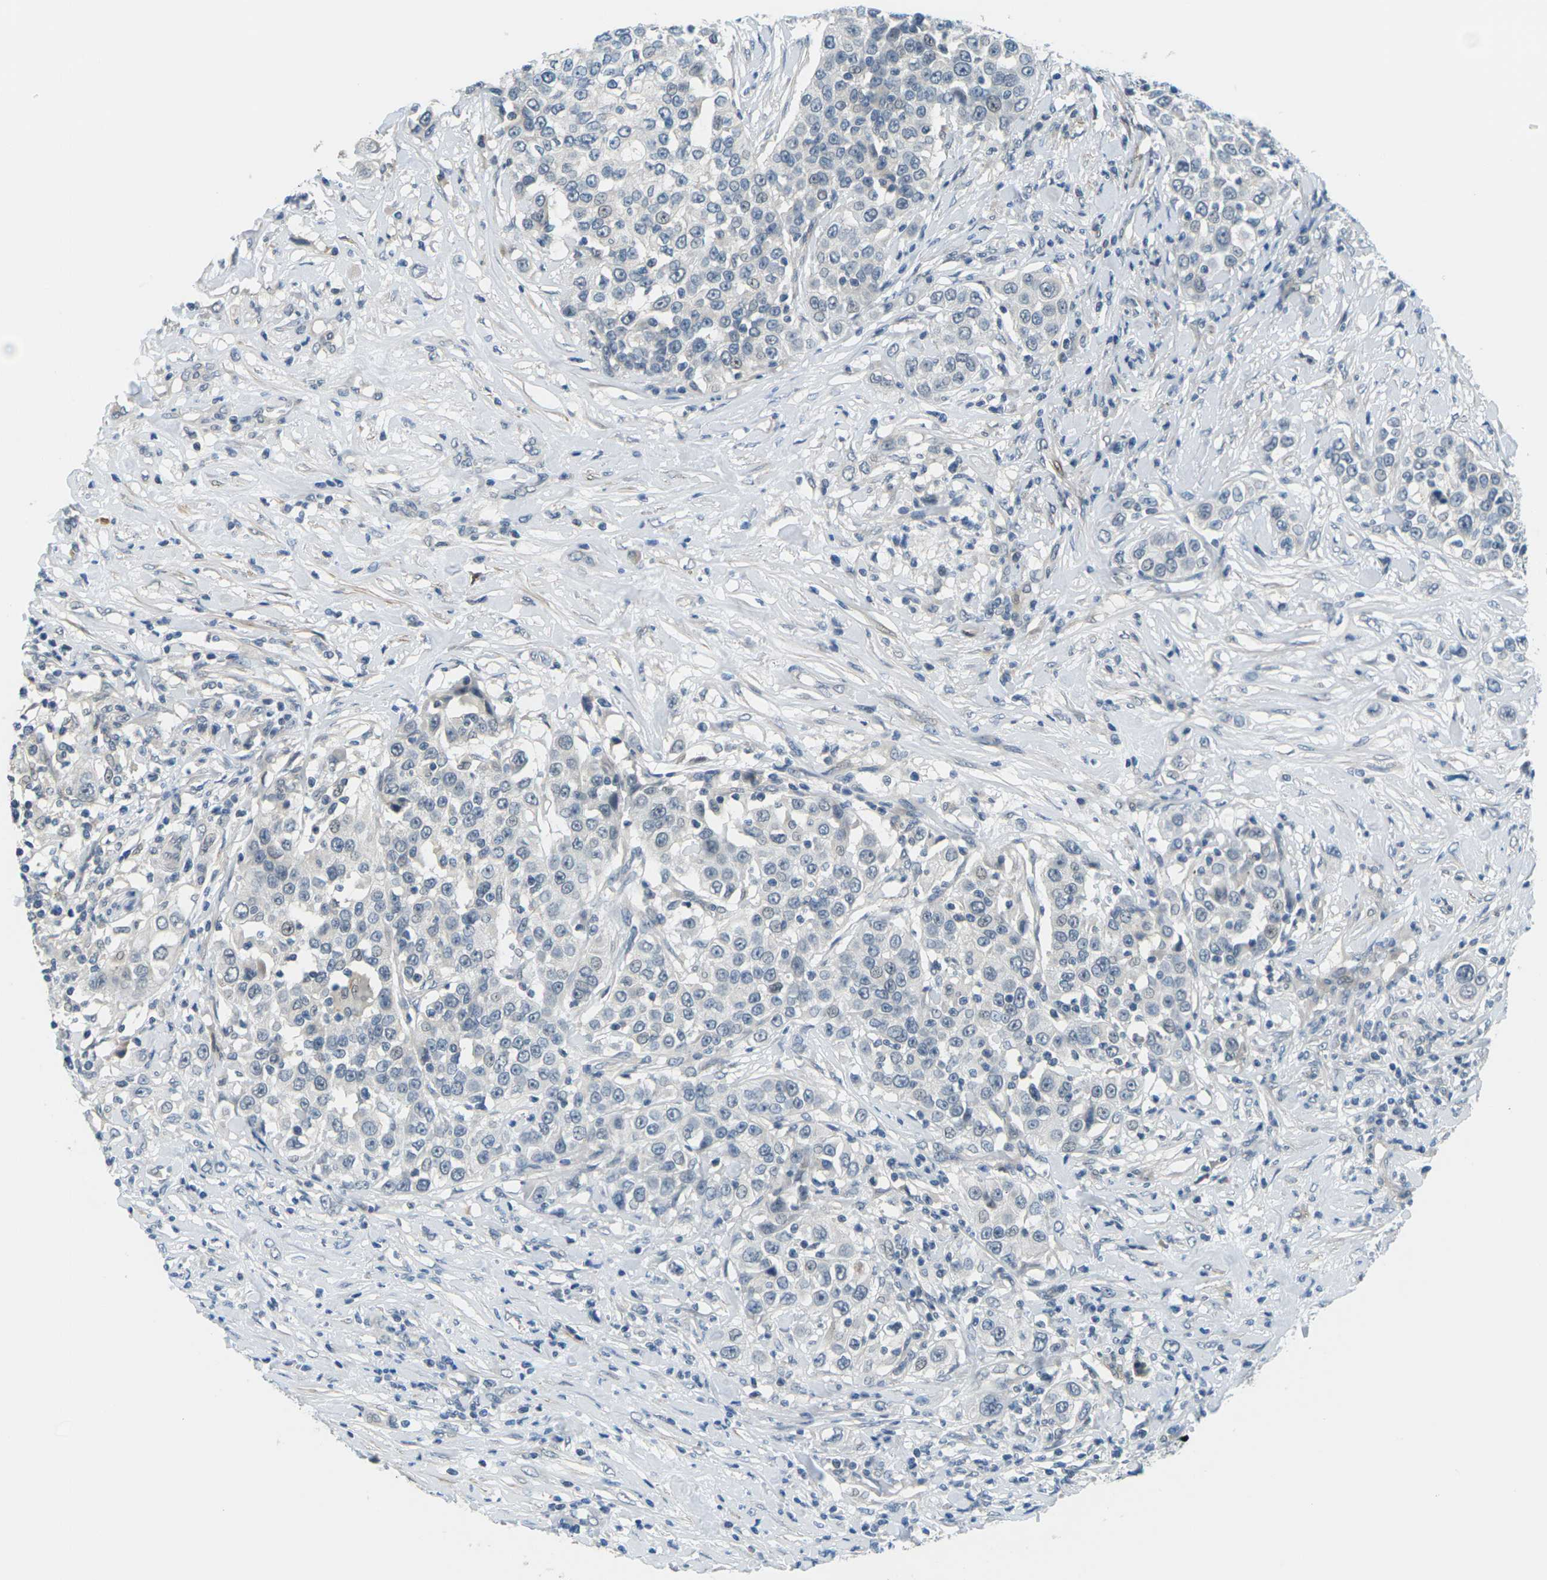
{"staining": {"intensity": "negative", "quantity": "none", "location": "none"}, "tissue": "urothelial cancer", "cell_type": "Tumor cells", "image_type": "cancer", "snomed": [{"axis": "morphology", "description": "Urothelial carcinoma, High grade"}, {"axis": "topography", "description": "Urinary bladder"}], "caption": "Immunohistochemical staining of human urothelial cancer demonstrates no significant positivity in tumor cells.", "gene": "SLC13A3", "patient": {"sex": "female", "age": 80}}